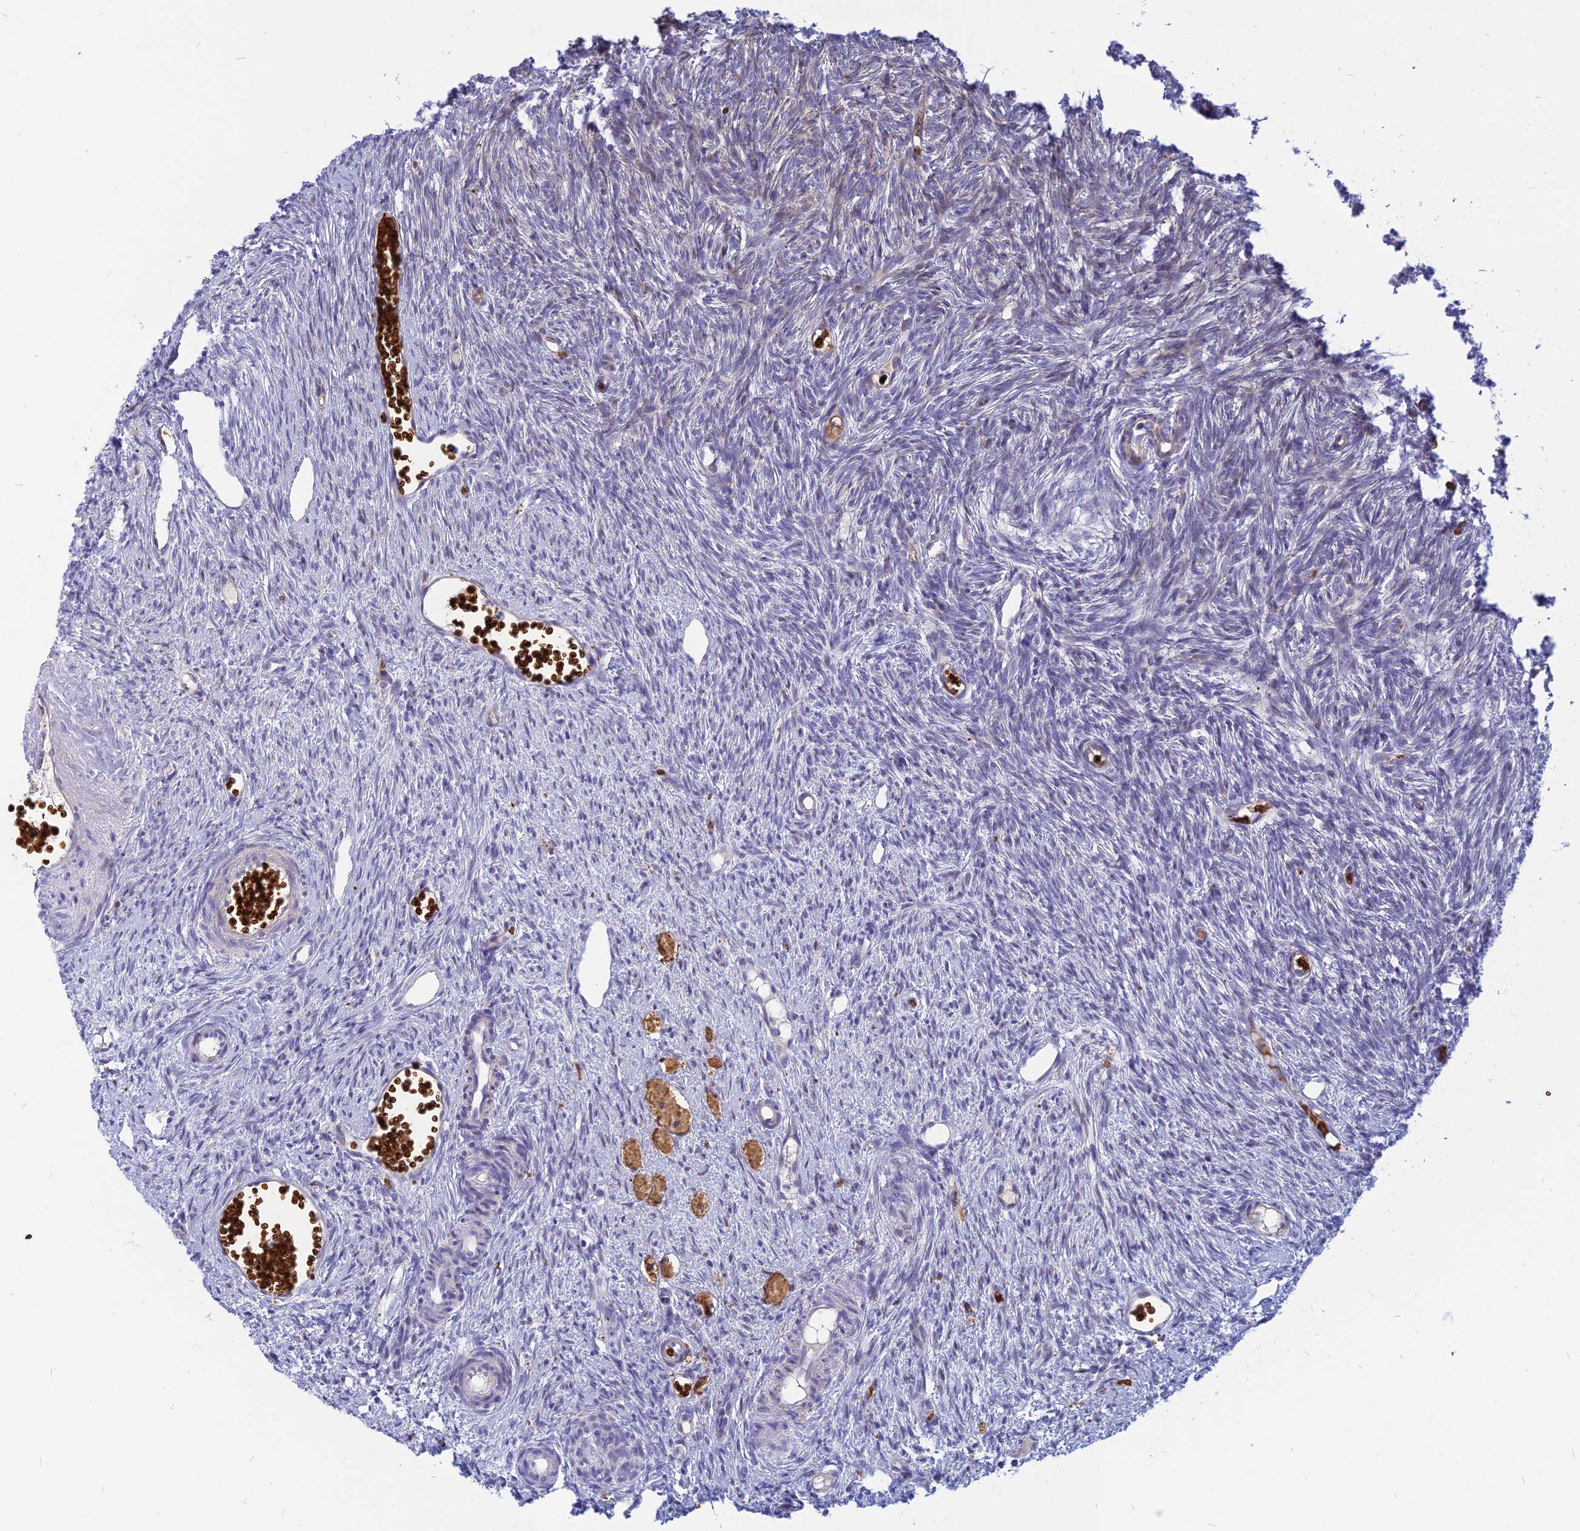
{"staining": {"intensity": "negative", "quantity": "none", "location": "none"}, "tissue": "ovary", "cell_type": "Ovarian stroma cells", "image_type": "normal", "snomed": [{"axis": "morphology", "description": "Normal tissue, NOS"}, {"axis": "topography", "description": "Ovary"}], "caption": "This is an IHC micrograph of benign human ovary. There is no staining in ovarian stroma cells.", "gene": "HHAT", "patient": {"sex": "female", "age": 51}}